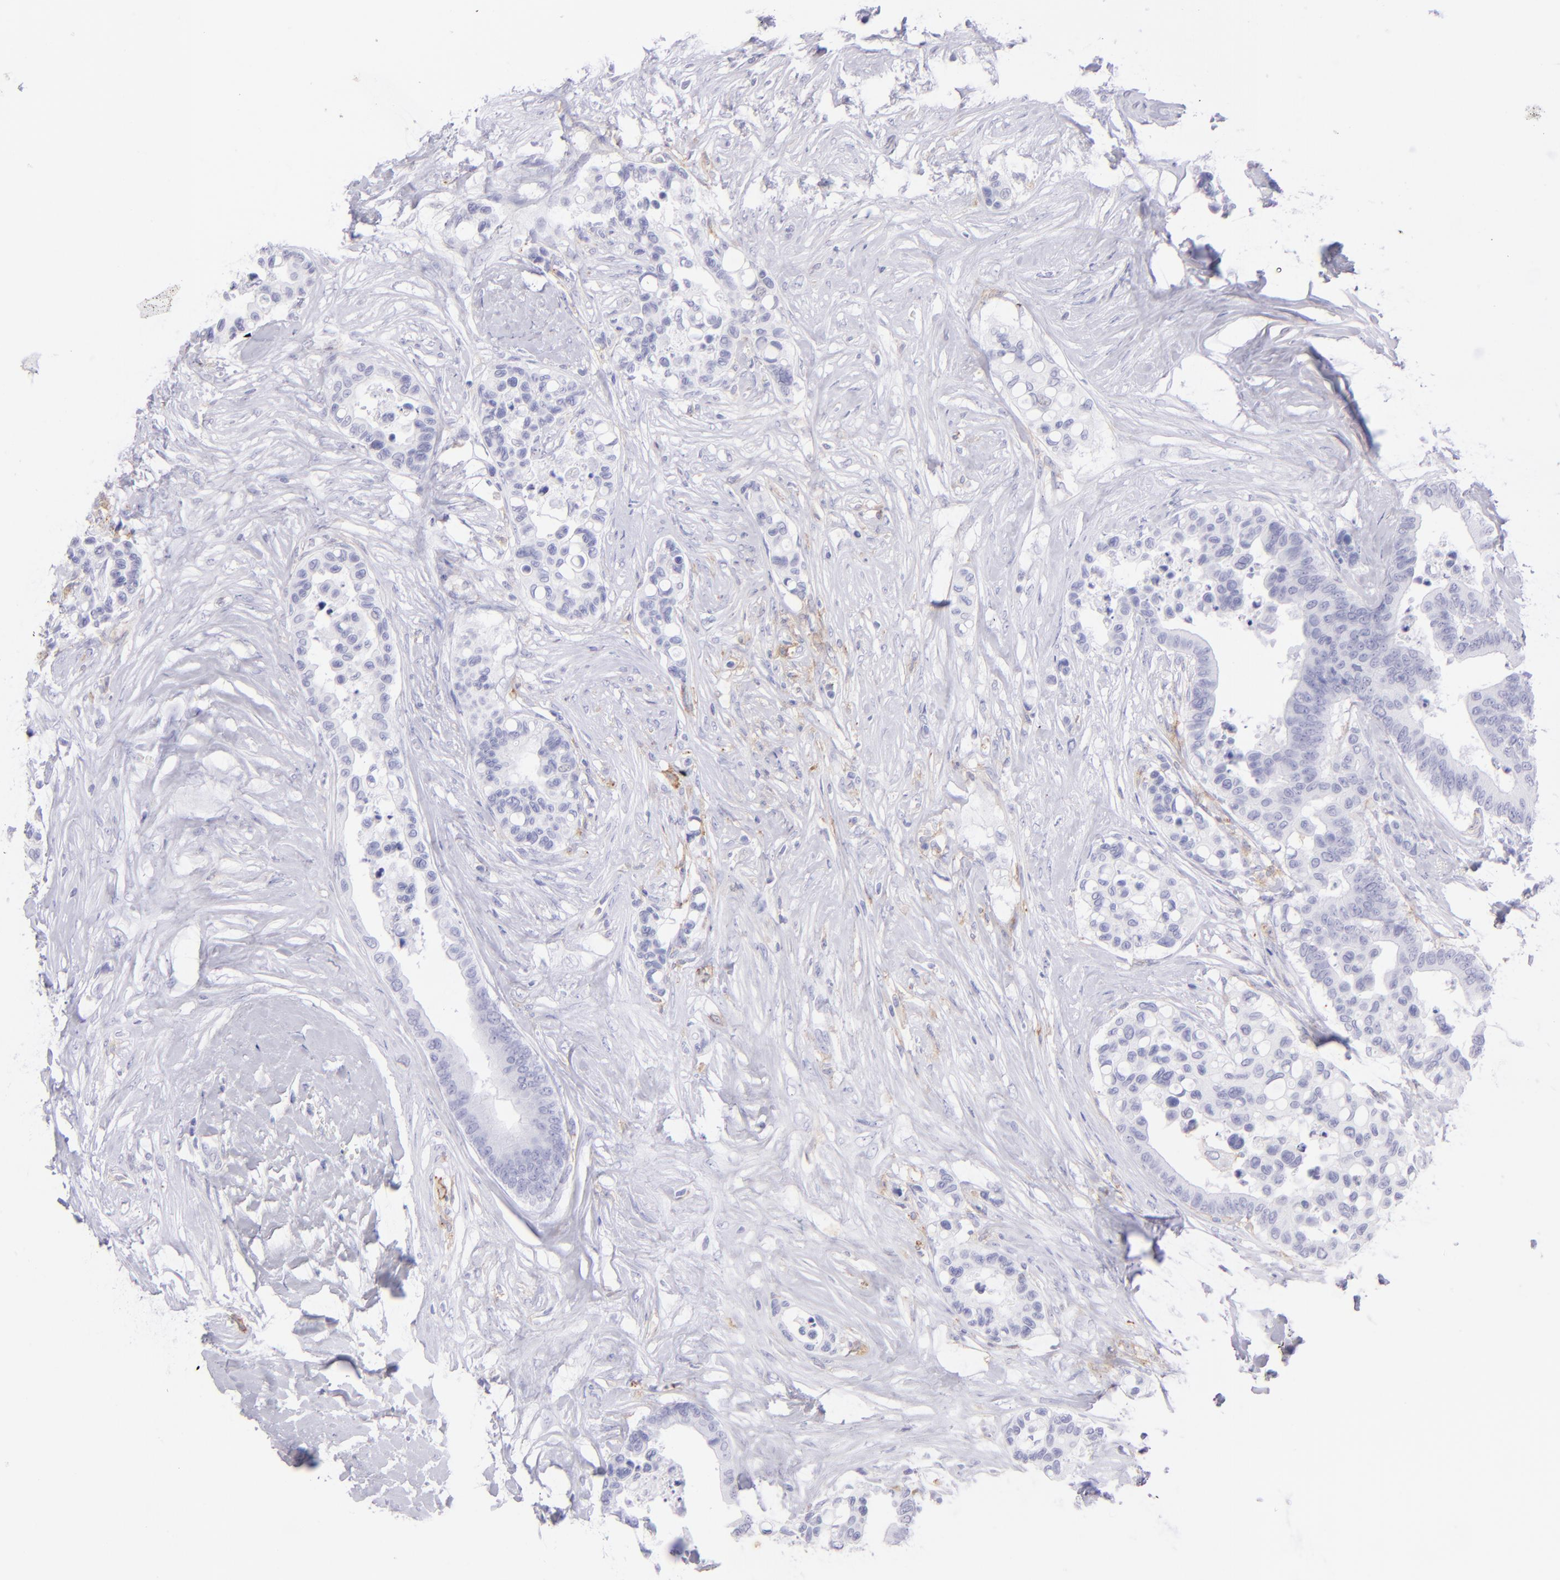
{"staining": {"intensity": "negative", "quantity": "none", "location": "none"}, "tissue": "colorectal cancer", "cell_type": "Tumor cells", "image_type": "cancer", "snomed": [{"axis": "morphology", "description": "Adenocarcinoma, NOS"}, {"axis": "topography", "description": "Colon"}], "caption": "A micrograph of human colorectal cancer (adenocarcinoma) is negative for staining in tumor cells. Nuclei are stained in blue.", "gene": "CD72", "patient": {"sex": "male", "age": 82}}